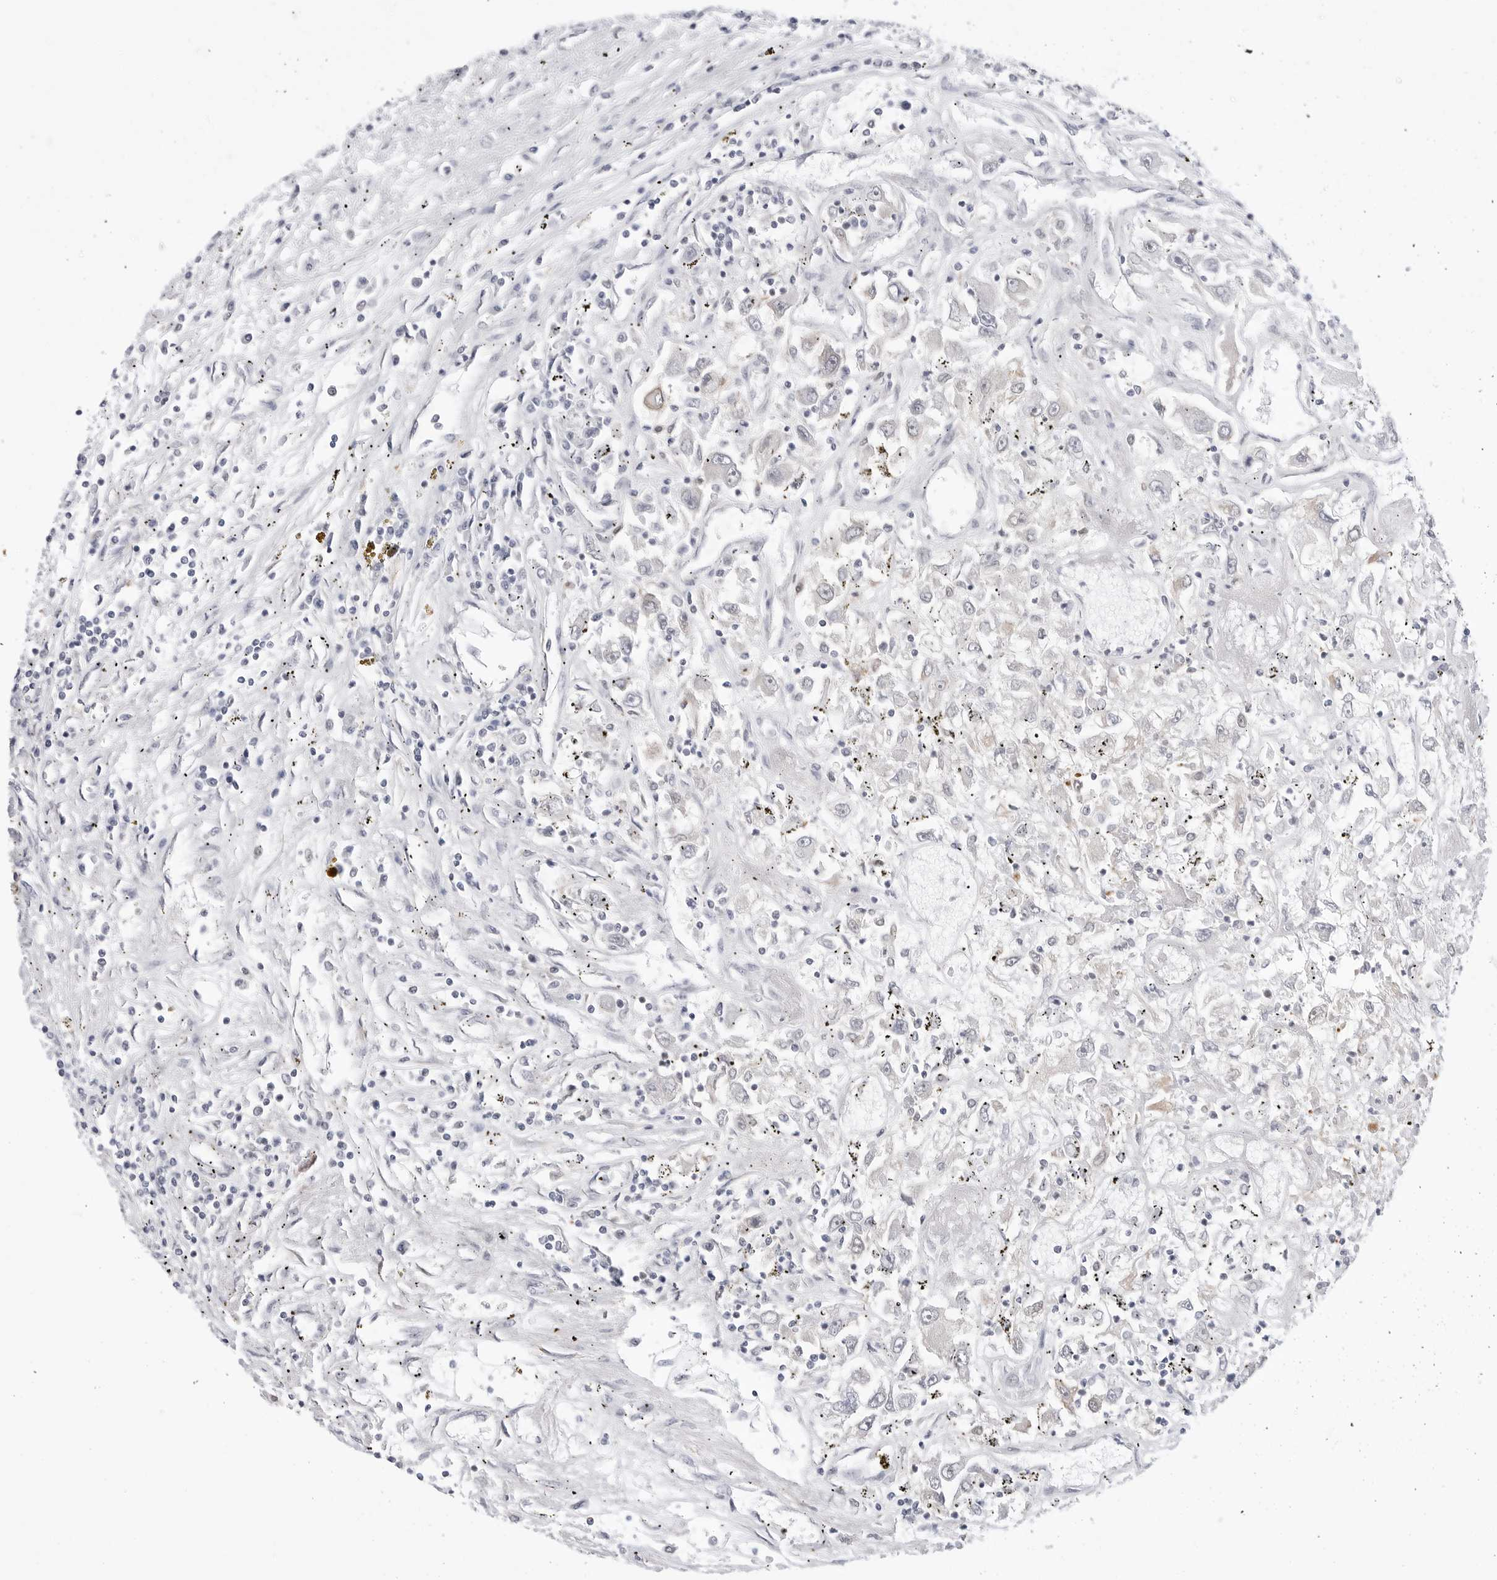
{"staining": {"intensity": "negative", "quantity": "none", "location": "none"}, "tissue": "renal cancer", "cell_type": "Tumor cells", "image_type": "cancer", "snomed": [{"axis": "morphology", "description": "Adenocarcinoma, NOS"}, {"axis": "topography", "description": "Kidney"}], "caption": "Renal cancer (adenocarcinoma) was stained to show a protein in brown. There is no significant expression in tumor cells.", "gene": "C1orf162", "patient": {"sex": "female", "age": 52}}